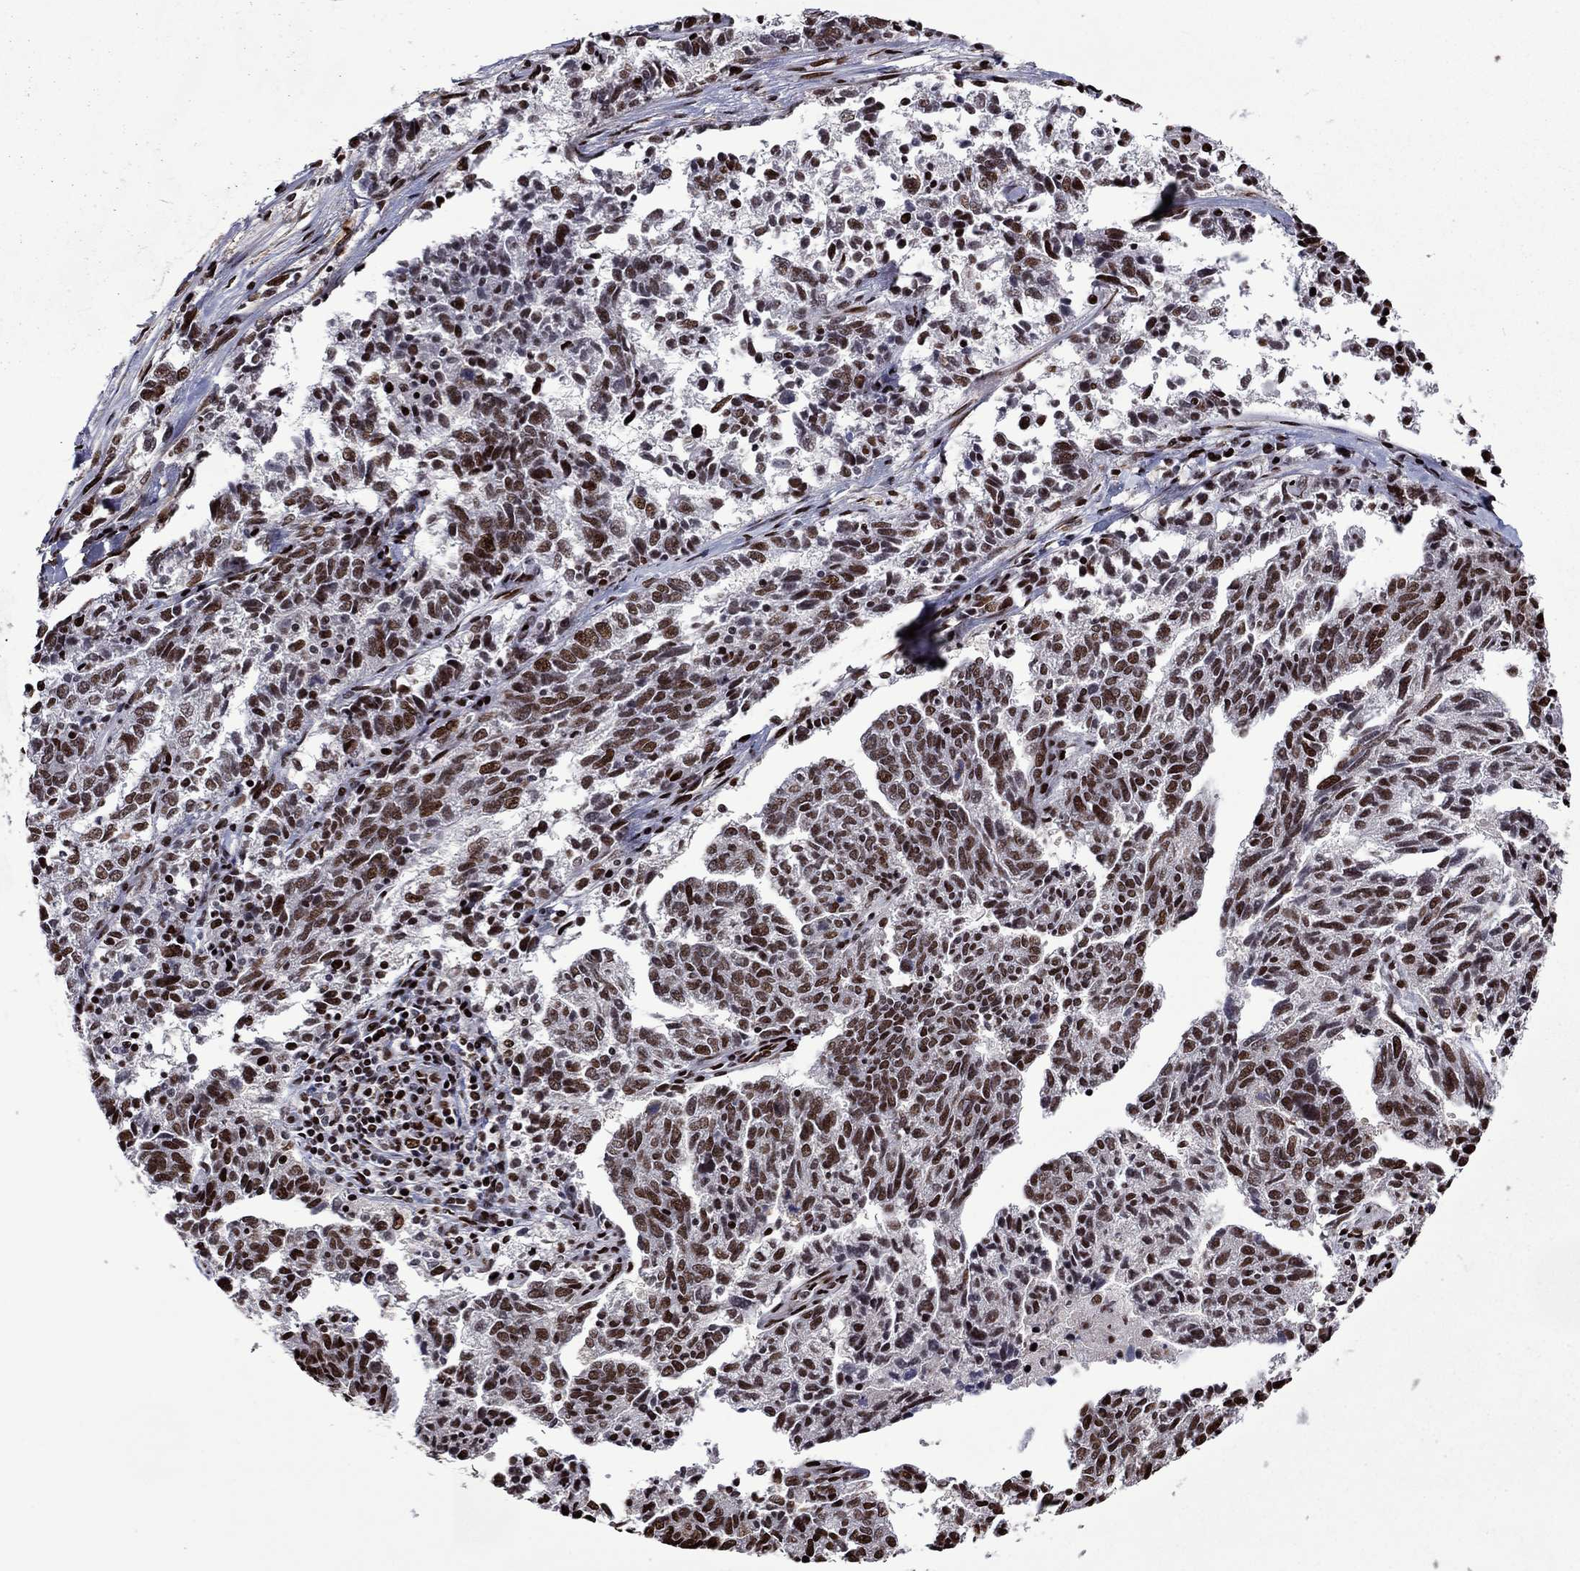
{"staining": {"intensity": "moderate", "quantity": "25%-75%", "location": "nuclear"}, "tissue": "ovarian cancer", "cell_type": "Tumor cells", "image_type": "cancer", "snomed": [{"axis": "morphology", "description": "Cystadenocarcinoma, serous, NOS"}, {"axis": "topography", "description": "Ovary"}], "caption": "Ovarian cancer (serous cystadenocarcinoma) stained with a brown dye exhibits moderate nuclear positive positivity in approximately 25%-75% of tumor cells.", "gene": "LIMK1", "patient": {"sex": "female", "age": 71}}